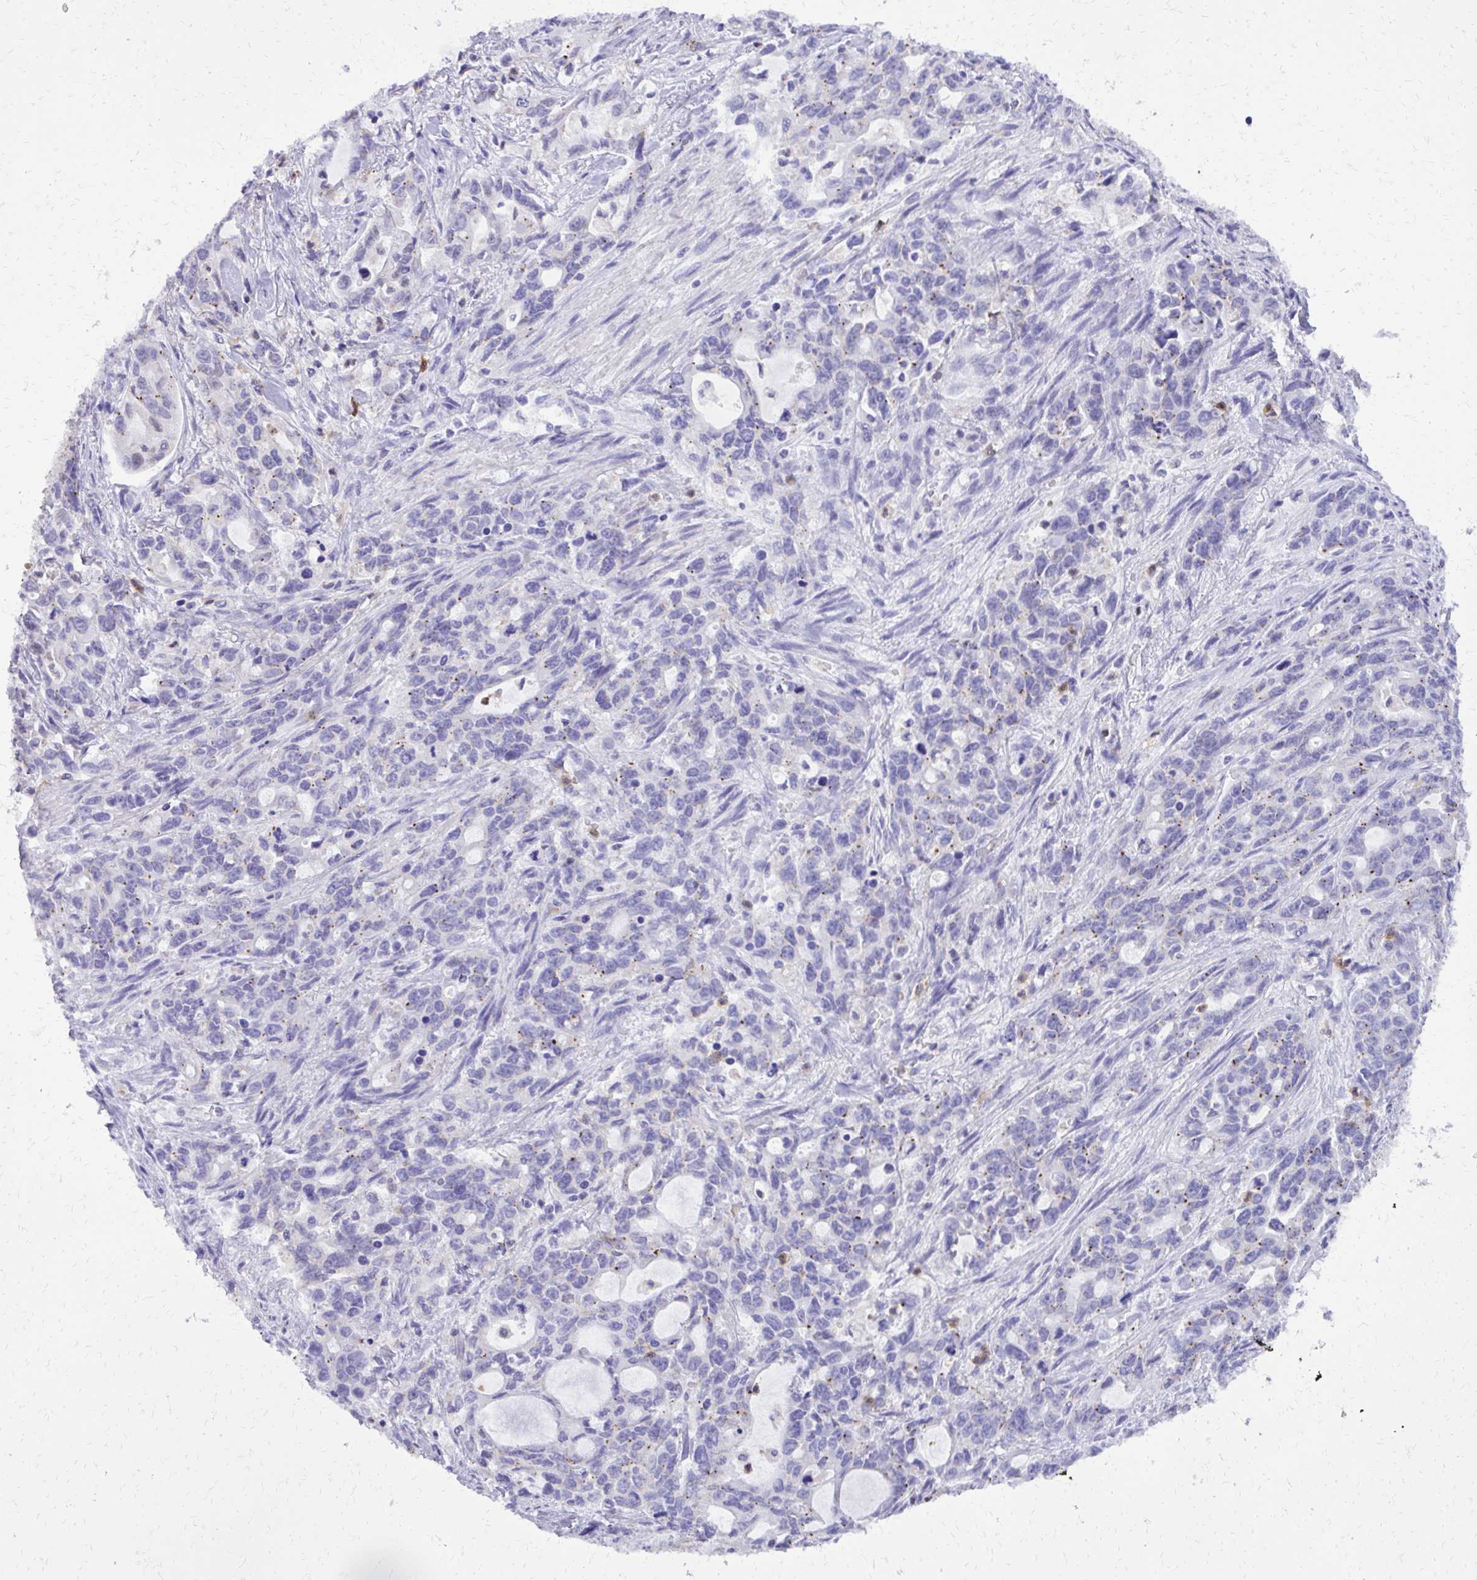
{"staining": {"intensity": "negative", "quantity": "none", "location": "none"}, "tissue": "stomach cancer", "cell_type": "Tumor cells", "image_type": "cancer", "snomed": [{"axis": "morphology", "description": "Adenocarcinoma, NOS"}, {"axis": "topography", "description": "Stomach, upper"}], "caption": "Photomicrograph shows no protein positivity in tumor cells of adenocarcinoma (stomach) tissue.", "gene": "CAT", "patient": {"sex": "male", "age": 85}}